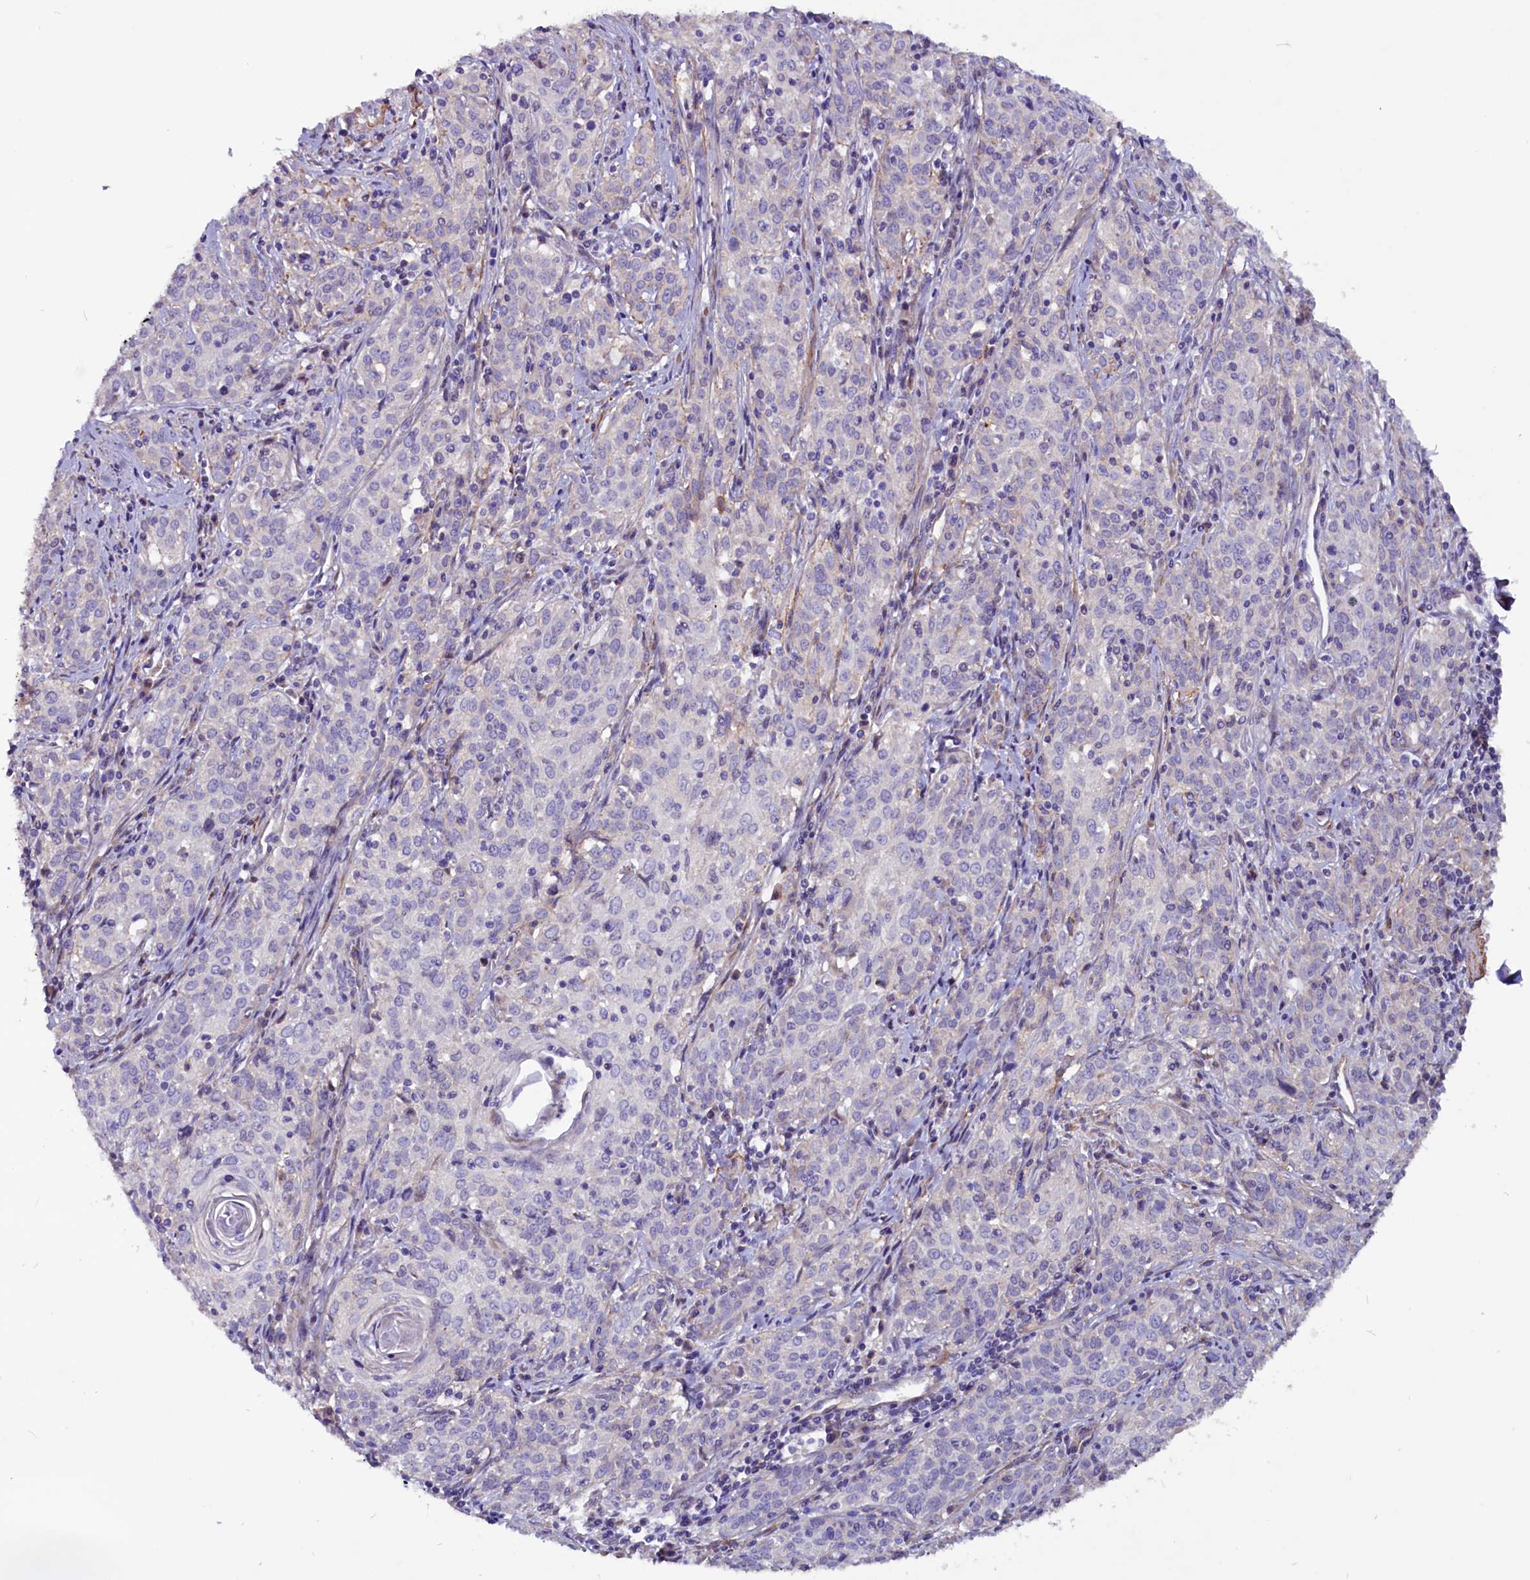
{"staining": {"intensity": "weak", "quantity": "<25%", "location": "cytoplasmic/membranous"}, "tissue": "cervical cancer", "cell_type": "Tumor cells", "image_type": "cancer", "snomed": [{"axis": "morphology", "description": "Squamous cell carcinoma, NOS"}, {"axis": "topography", "description": "Cervix"}], "caption": "Photomicrograph shows no protein positivity in tumor cells of cervical squamous cell carcinoma tissue.", "gene": "ZNF749", "patient": {"sex": "female", "age": 57}}